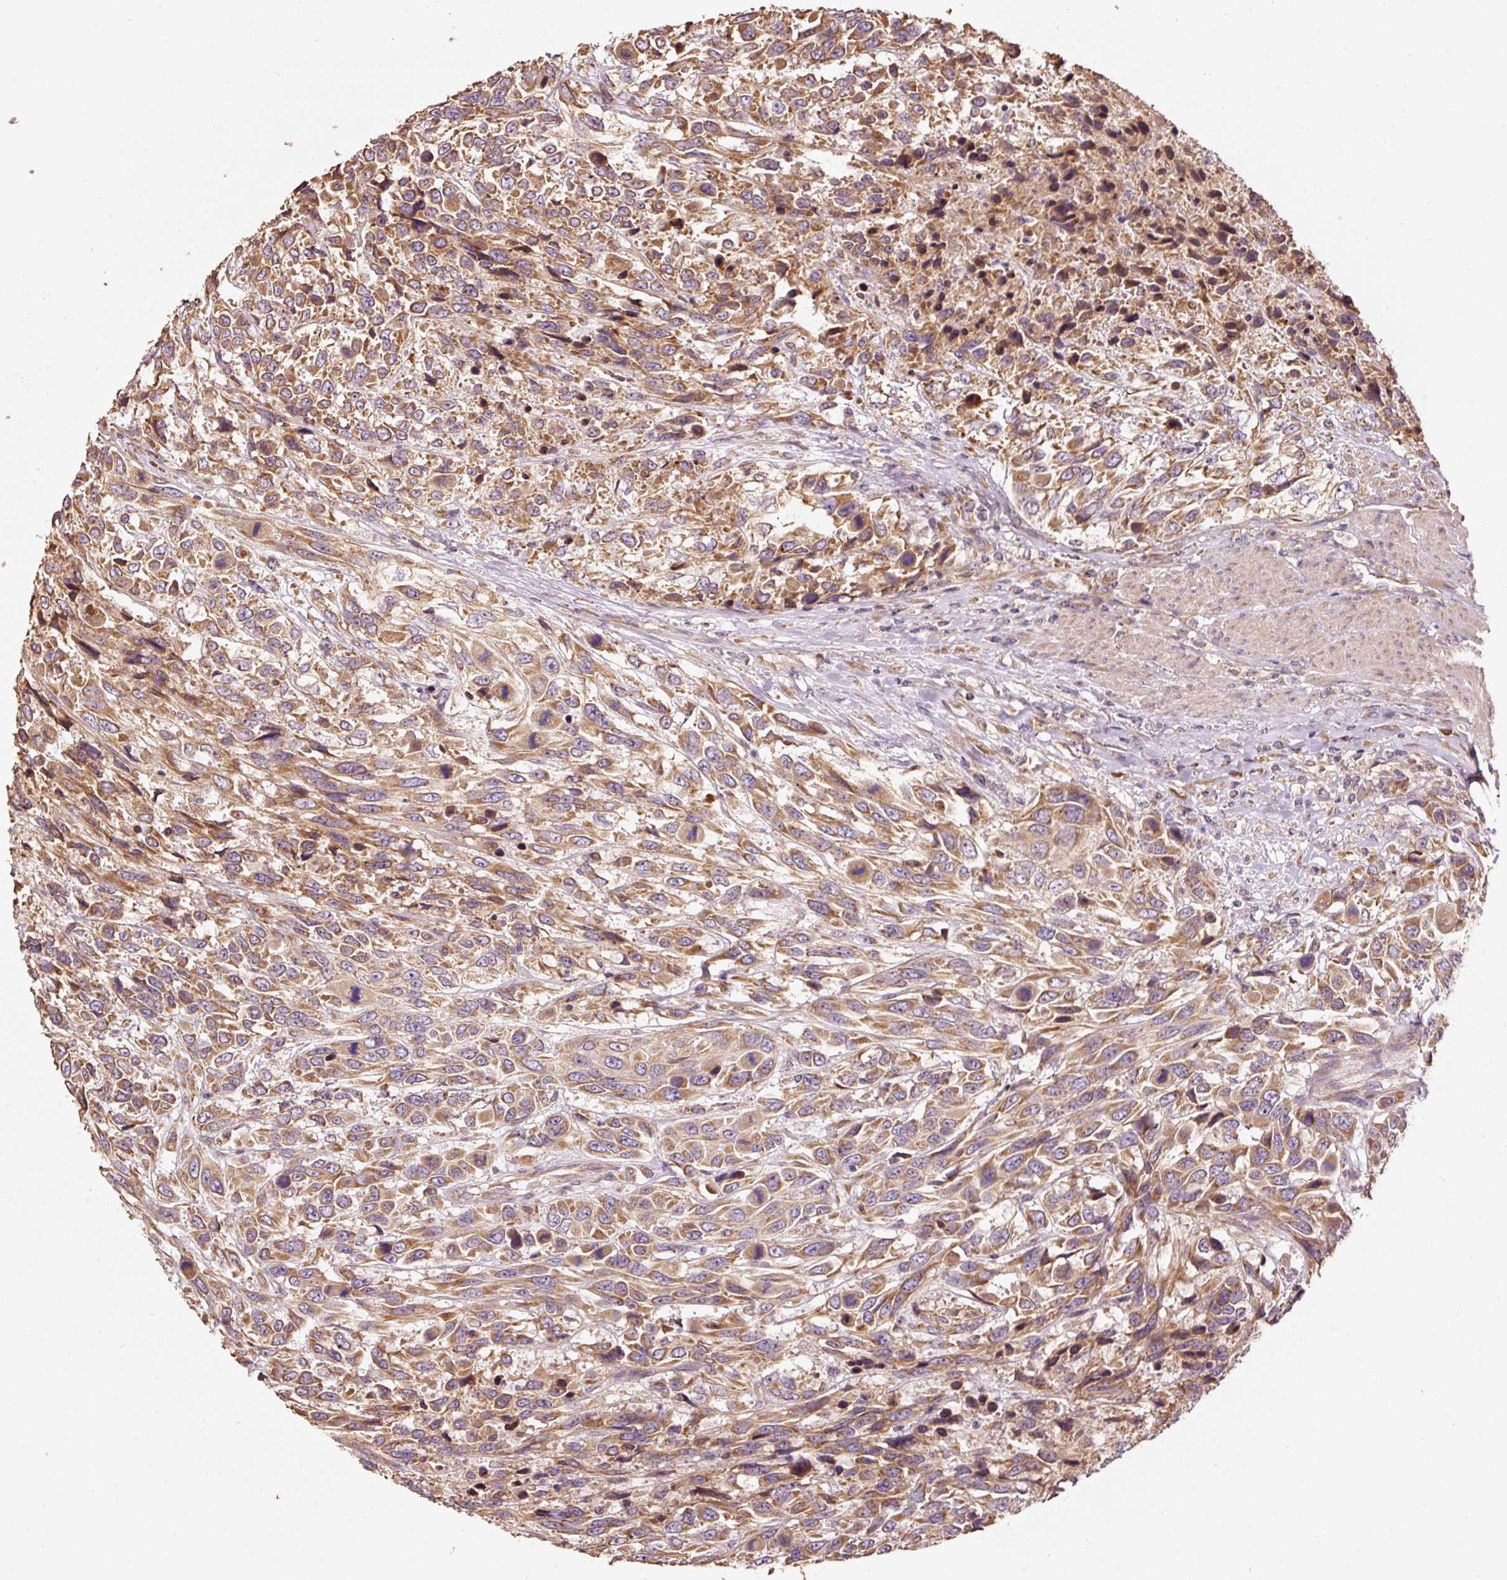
{"staining": {"intensity": "moderate", "quantity": ">75%", "location": "cytoplasmic/membranous"}, "tissue": "urothelial cancer", "cell_type": "Tumor cells", "image_type": "cancer", "snomed": [{"axis": "morphology", "description": "Urothelial carcinoma, High grade"}, {"axis": "topography", "description": "Urinary bladder"}], "caption": "High-power microscopy captured an immunohistochemistry (IHC) photomicrograph of high-grade urothelial carcinoma, revealing moderate cytoplasmic/membranous positivity in approximately >75% of tumor cells.", "gene": "EFHC1", "patient": {"sex": "female", "age": 70}}